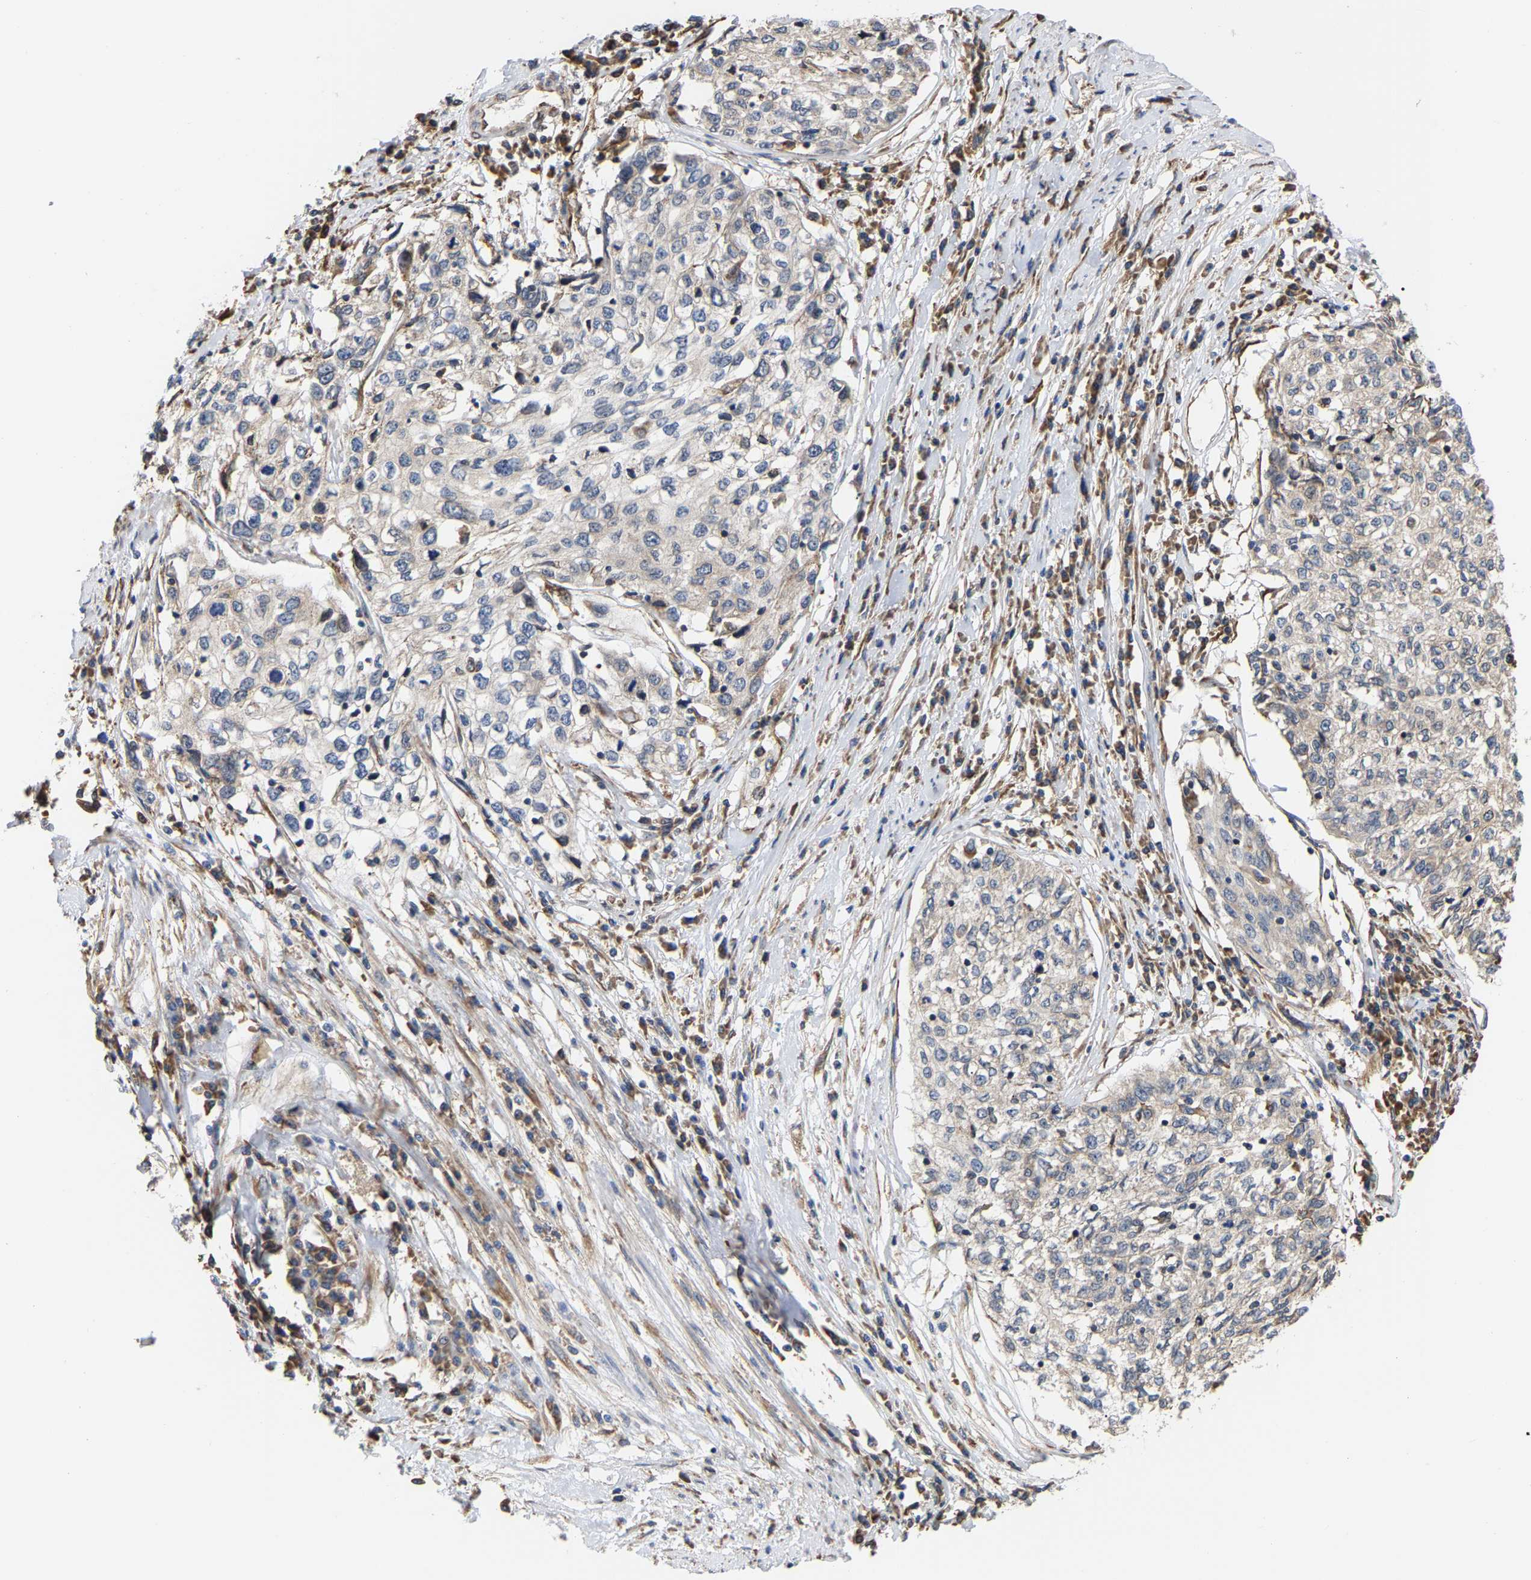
{"staining": {"intensity": "negative", "quantity": "none", "location": "none"}, "tissue": "cervical cancer", "cell_type": "Tumor cells", "image_type": "cancer", "snomed": [{"axis": "morphology", "description": "Squamous cell carcinoma, NOS"}, {"axis": "topography", "description": "Cervix"}], "caption": "IHC micrograph of neoplastic tissue: cervical cancer (squamous cell carcinoma) stained with DAB displays no significant protein positivity in tumor cells.", "gene": "ARAP1", "patient": {"sex": "female", "age": 57}}